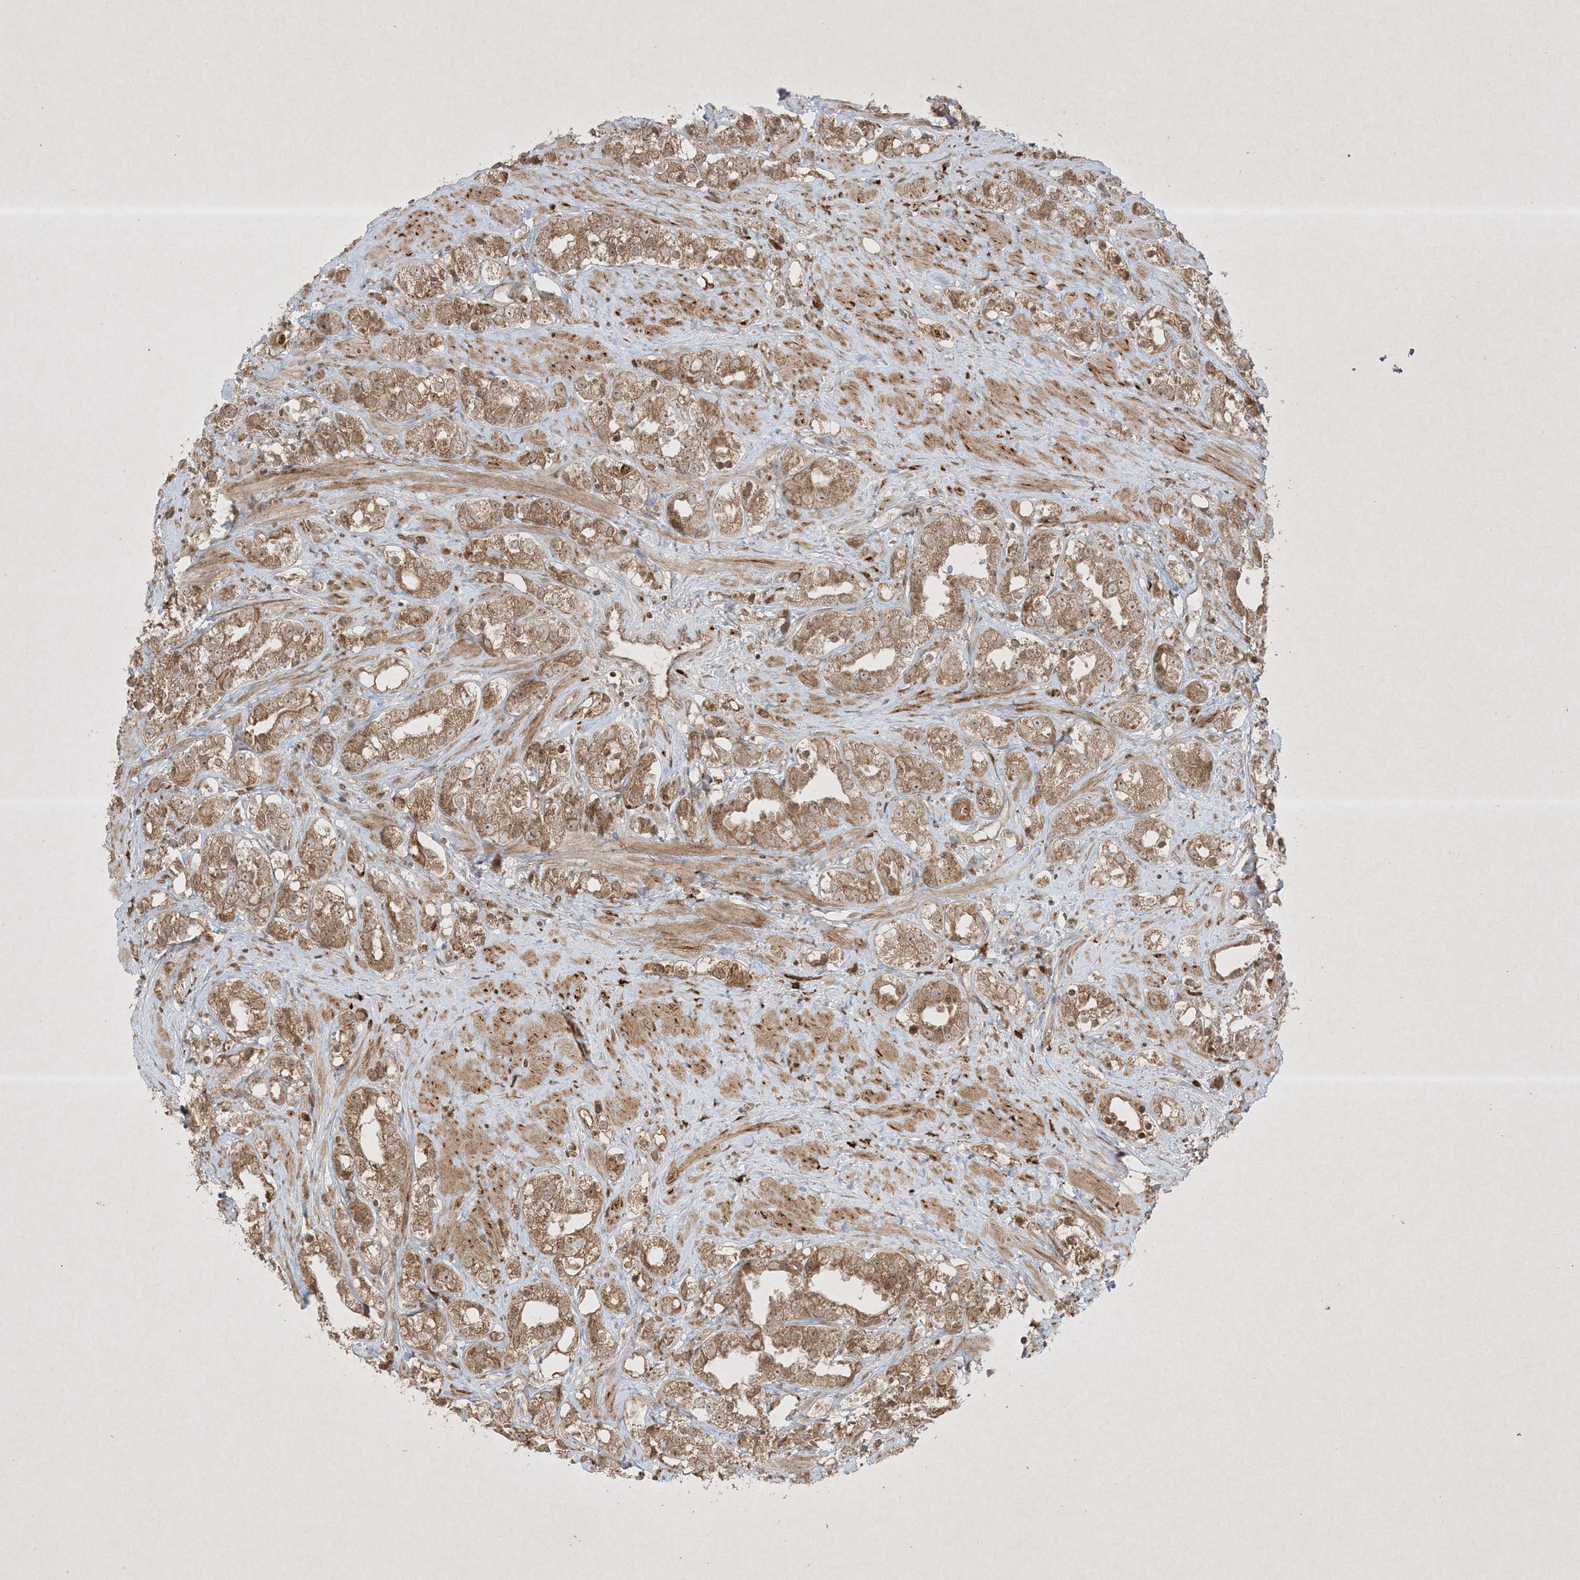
{"staining": {"intensity": "moderate", "quantity": ">75%", "location": "cytoplasmic/membranous"}, "tissue": "prostate cancer", "cell_type": "Tumor cells", "image_type": "cancer", "snomed": [{"axis": "morphology", "description": "Adenocarcinoma, NOS"}, {"axis": "topography", "description": "Prostate"}], "caption": "Approximately >75% of tumor cells in human adenocarcinoma (prostate) display moderate cytoplasmic/membranous protein positivity as visualized by brown immunohistochemical staining.", "gene": "PTK6", "patient": {"sex": "male", "age": 79}}